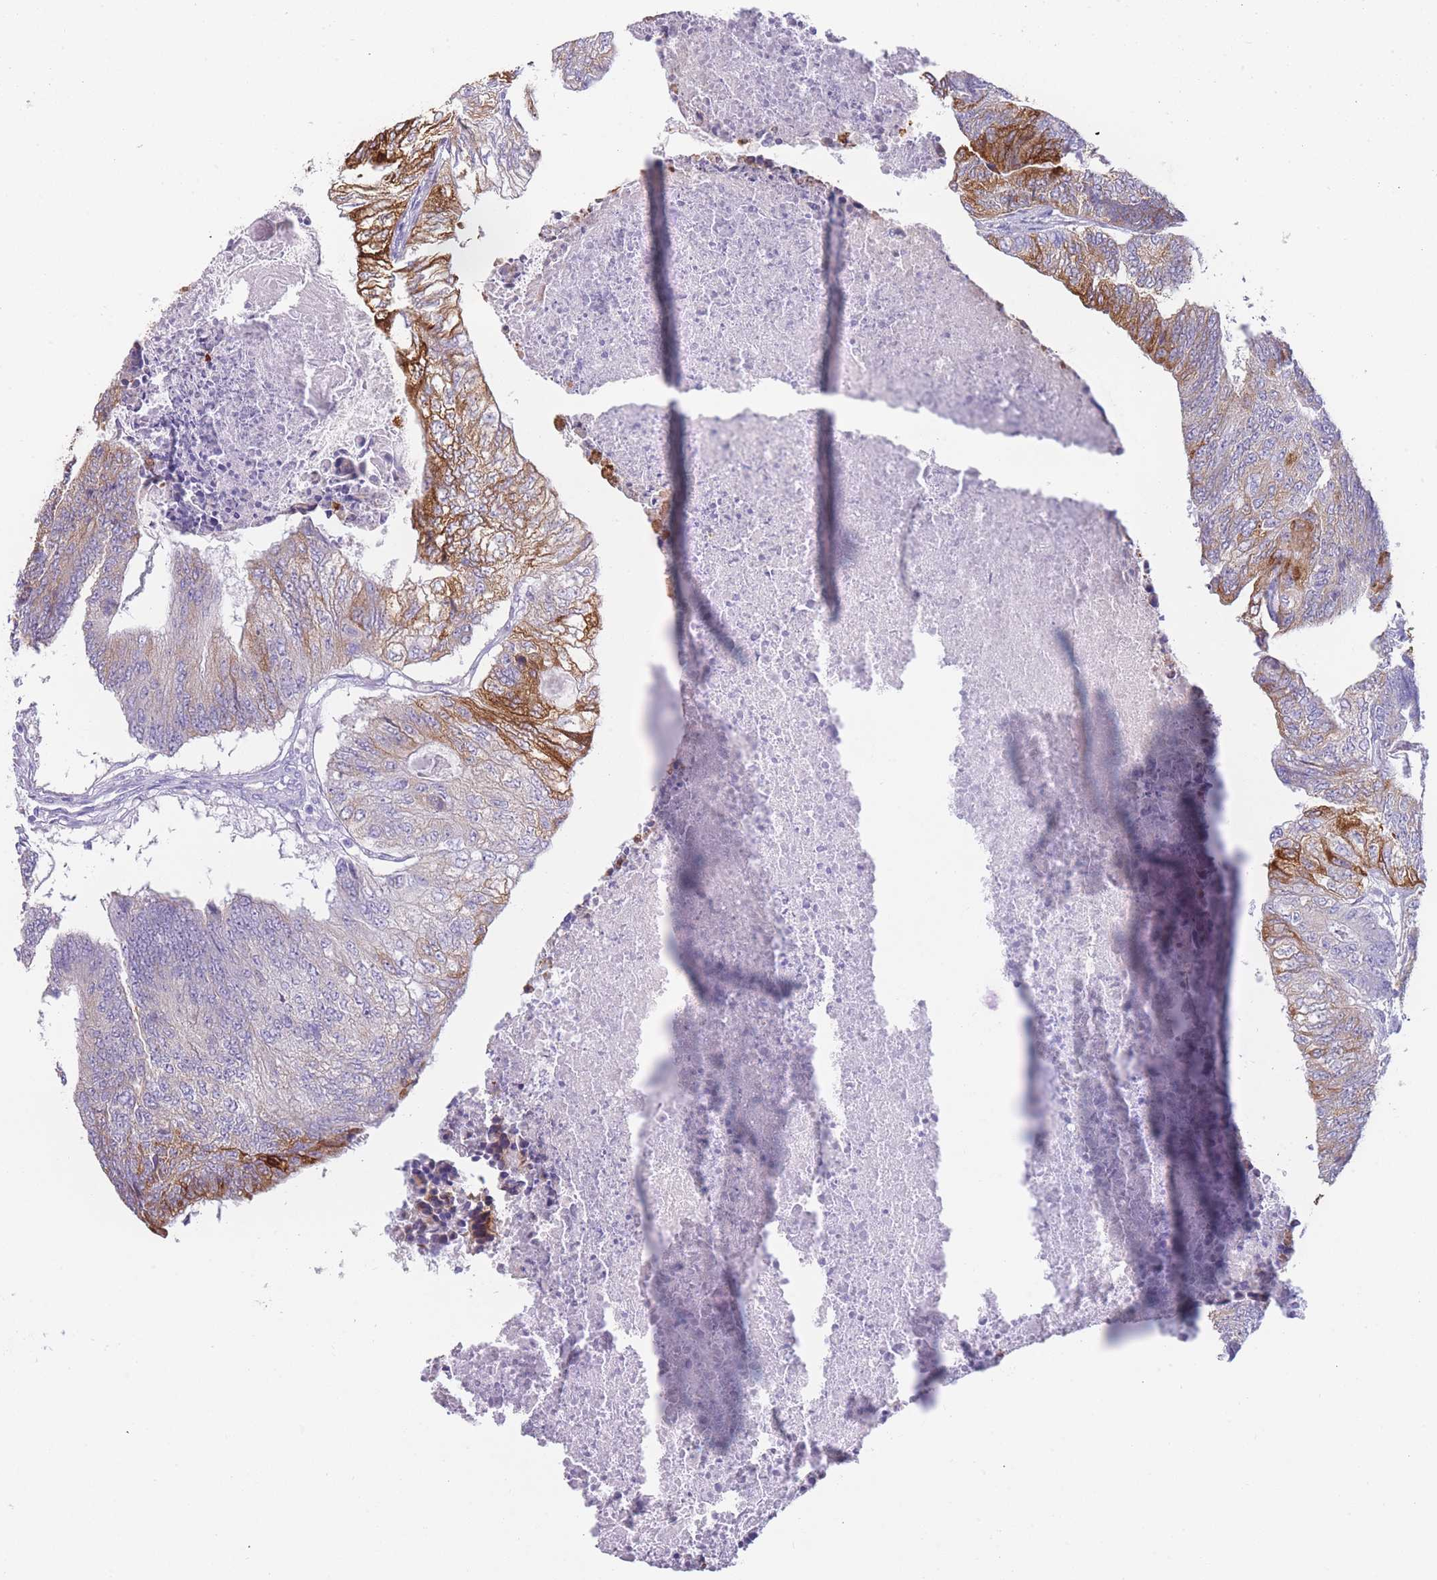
{"staining": {"intensity": "strong", "quantity": "<25%", "location": "cytoplasmic/membranous"}, "tissue": "colorectal cancer", "cell_type": "Tumor cells", "image_type": "cancer", "snomed": [{"axis": "morphology", "description": "Adenocarcinoma, NOS"}, {"axis": "topography", "description": "Colon"}], "caption": "Colorectal cancer (adenocarcinoma) stained for a protein (brown) exhibits strong cytoplasmic/membranous positive expression in about <25% of tumor cells.", "gene": "ZNF627", "patient": {"sex": "female", "age": 67}}